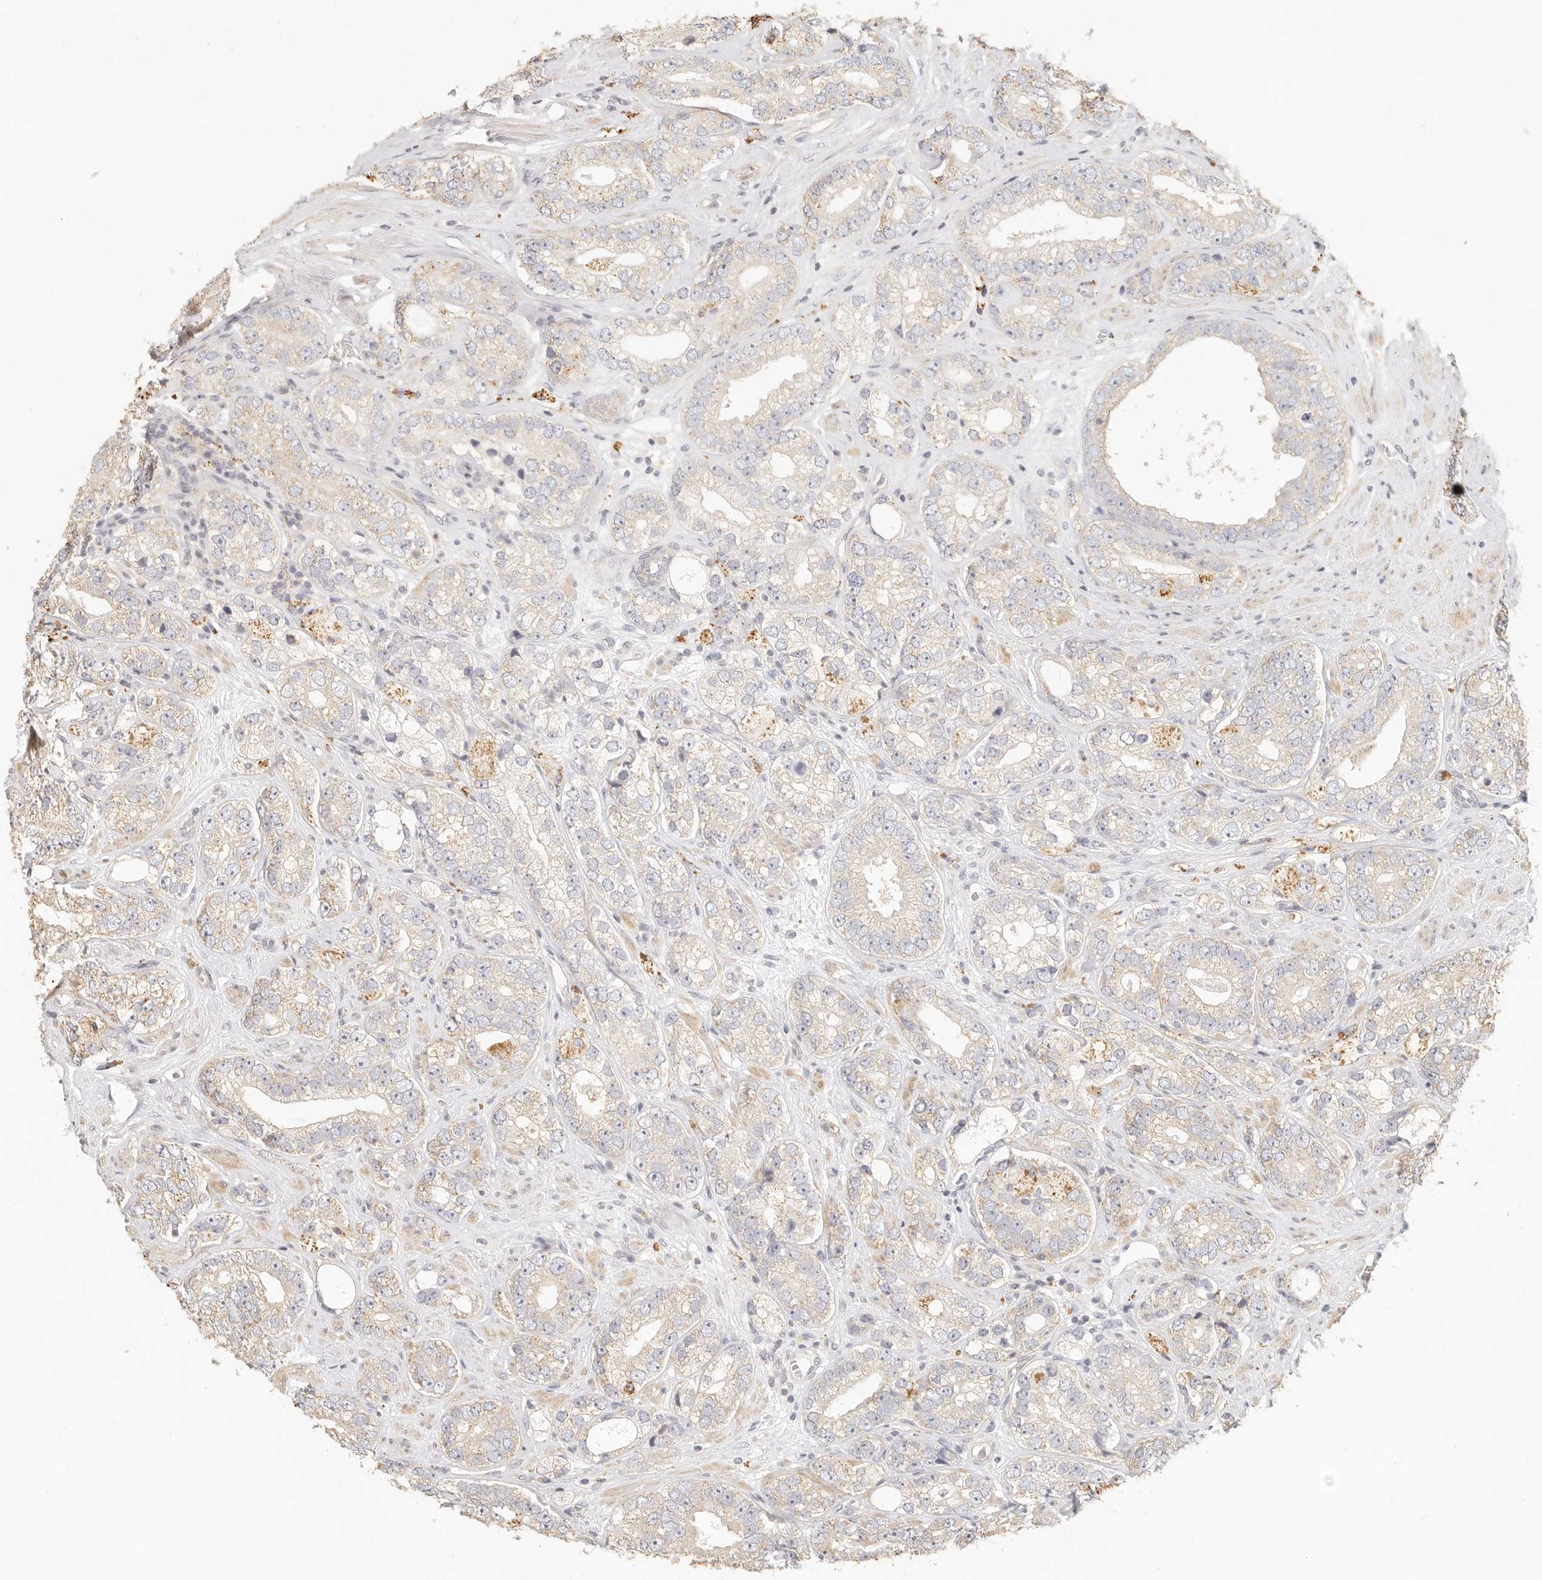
{"staining": {"intensity": "weak", "quantity": "<25%", "location": "cytoplasmic/membranous"}, "tissue": "prostate cancer", "cell_type": "Tumor cells", "image_type": "cancer", "snomed": [{"axis": "morphology", "description": "Adenocarcinoma, High grade"}, {"axis": "topography", "description": "Prostate"}], "caption": "DAB (3,3'-diaminobenzidine) immunohistochemical staining of prostate adenocarcinoma (high-grade) shows no significant staining in tumor cells. The staining was performed using DAB to visualize the protein expression in brown, while the nuclei were stained in blue with hematoxylin (Magnification: 20x).", "gene": "CNMD", "patient": {"sex": "male", "age": 56}}